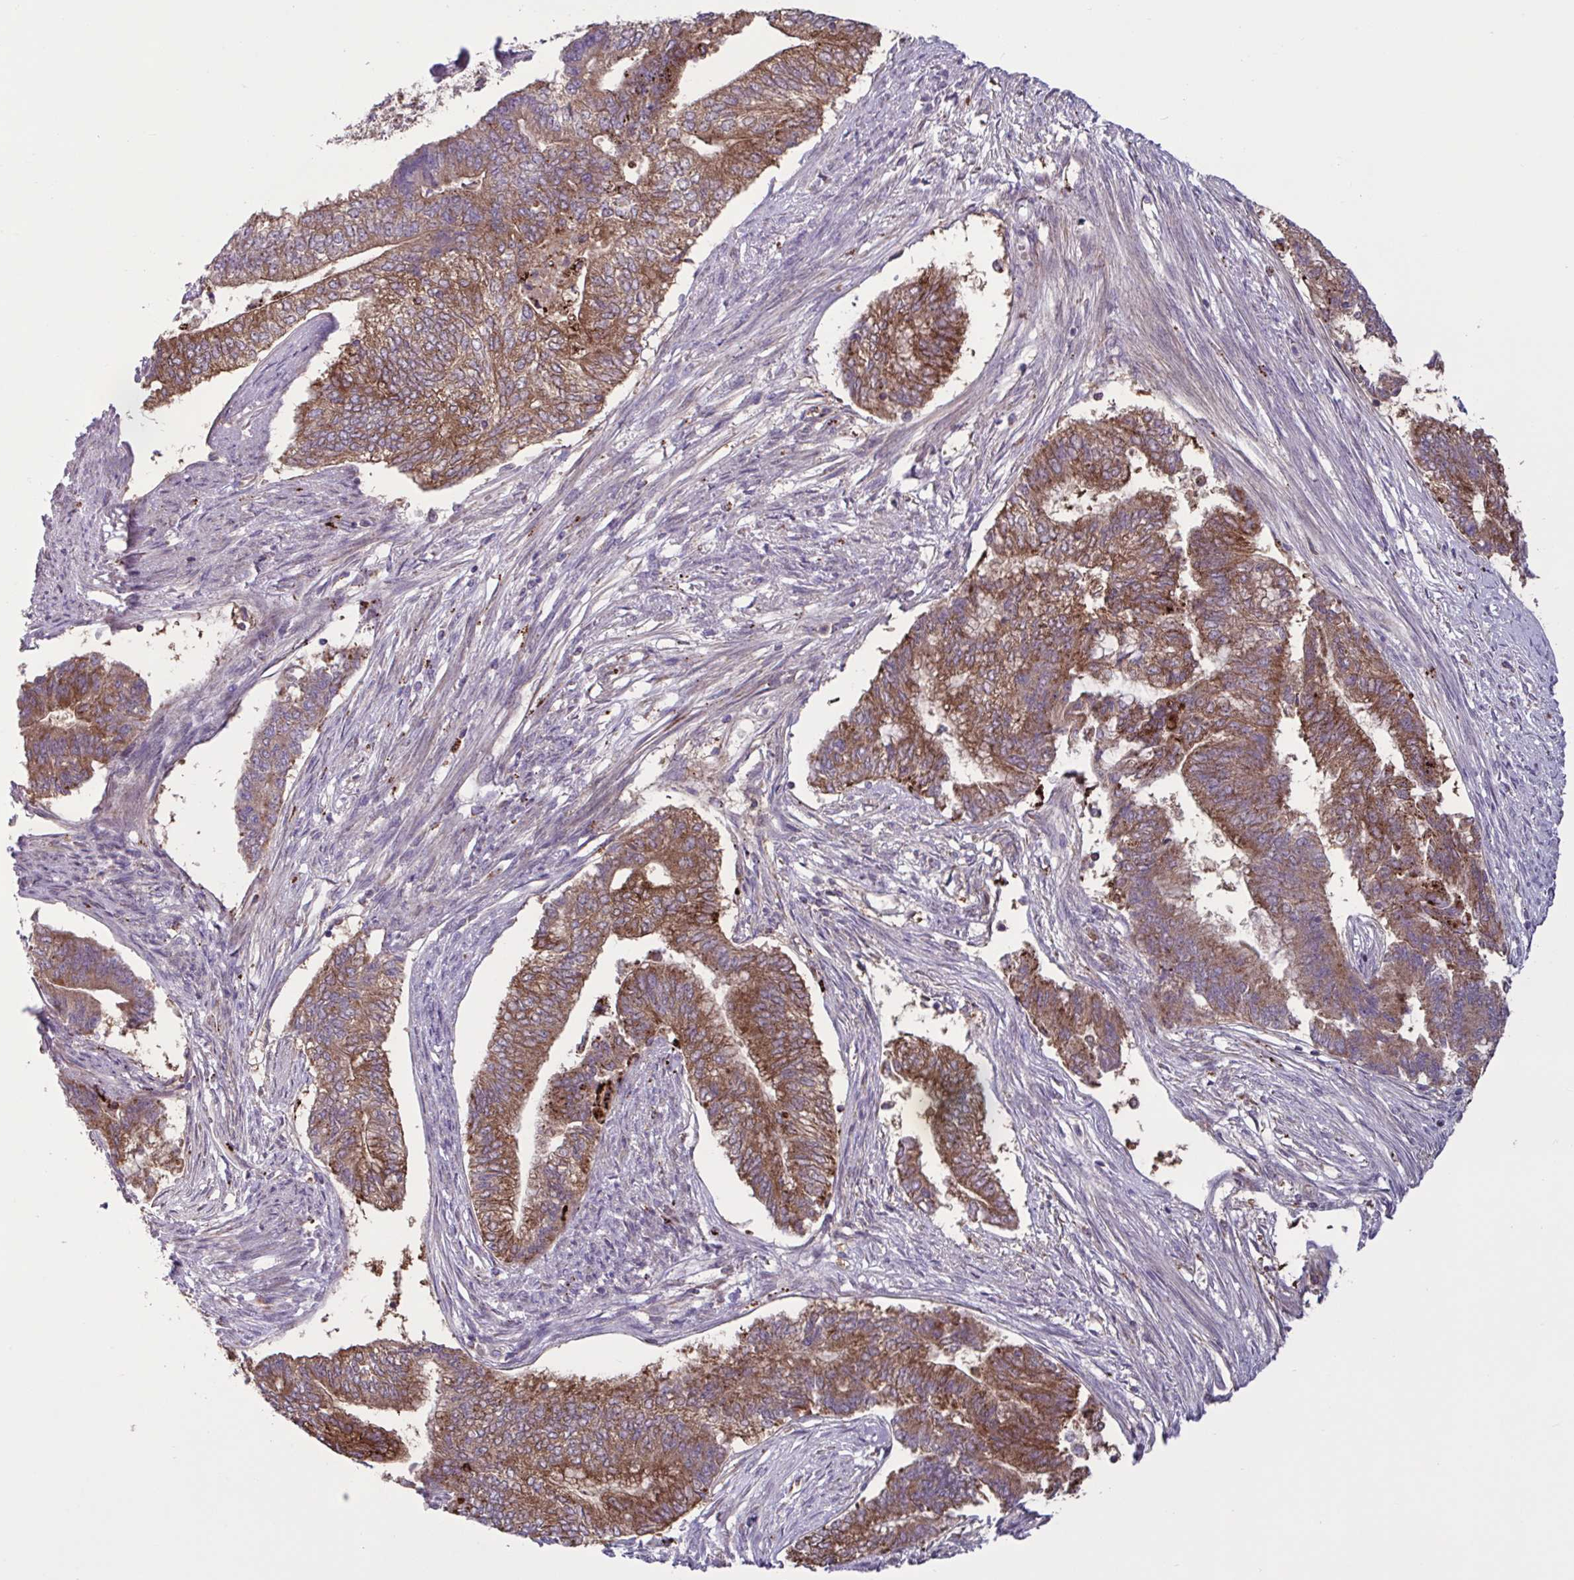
{"staining": {"intensity": "moderate", "quantity": ">75%", "location": "cytoplasmic/membranous"}, "tissue": "endometrial cancer", "cell_type": "Tumor cells", "image_type": "cancer", "snomed": [{"axis": "morphology", "description": "Adenocarcinoma, NOS"}, {"axis": "topography", "description": "Endometrium"}], "caption": "Approximately >75% of tumor cells in human endometrial cancer (adenocarcinoma) show moderate cytoplasmic/membranous protein expression as visualized by brown immunohistochemical staining.", "gene": "GLTP", "patient": {"sex": "female", "age": 65}}